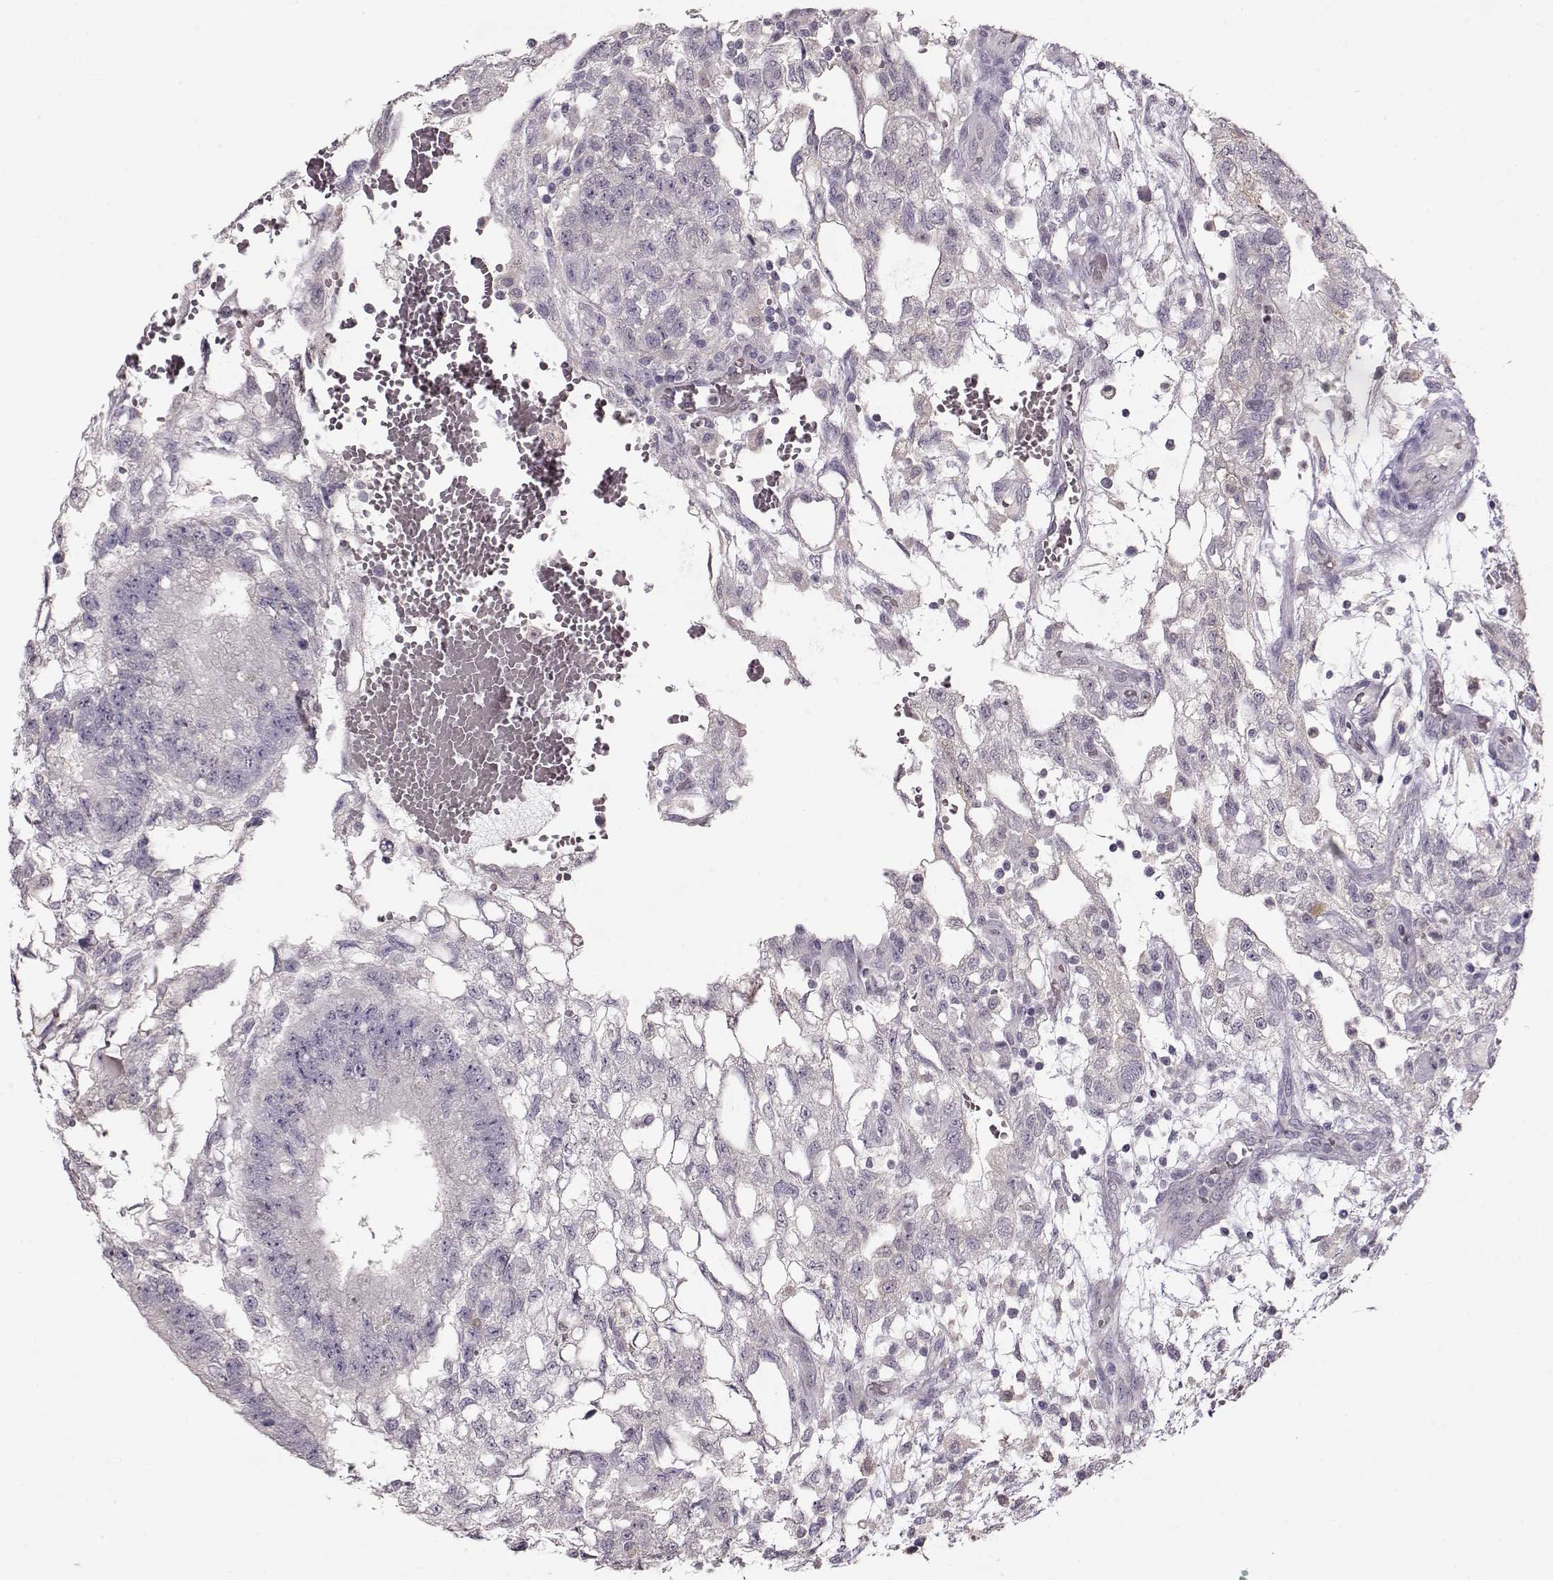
{"staining": {"intensity": "negative", "quantity": "none", "location": "none"}, "tissue": "testis cancer", "cell_type": "Tumor cells", "image_type": "cancer", "snomed": [{"axis": "morphology", "description": "Carcinoma, Embryonal, NOS"}, {"axis": "topography", "description": "Testis"}], "caption": "DAB (3,3'-diaminobenzidine) immunohistochemical staining of human embryonal carcinoma (testis) shows no significant staining in tumor cells.", "gene": "ACOT11", "patient": {"sex": "male", "age": 32}}